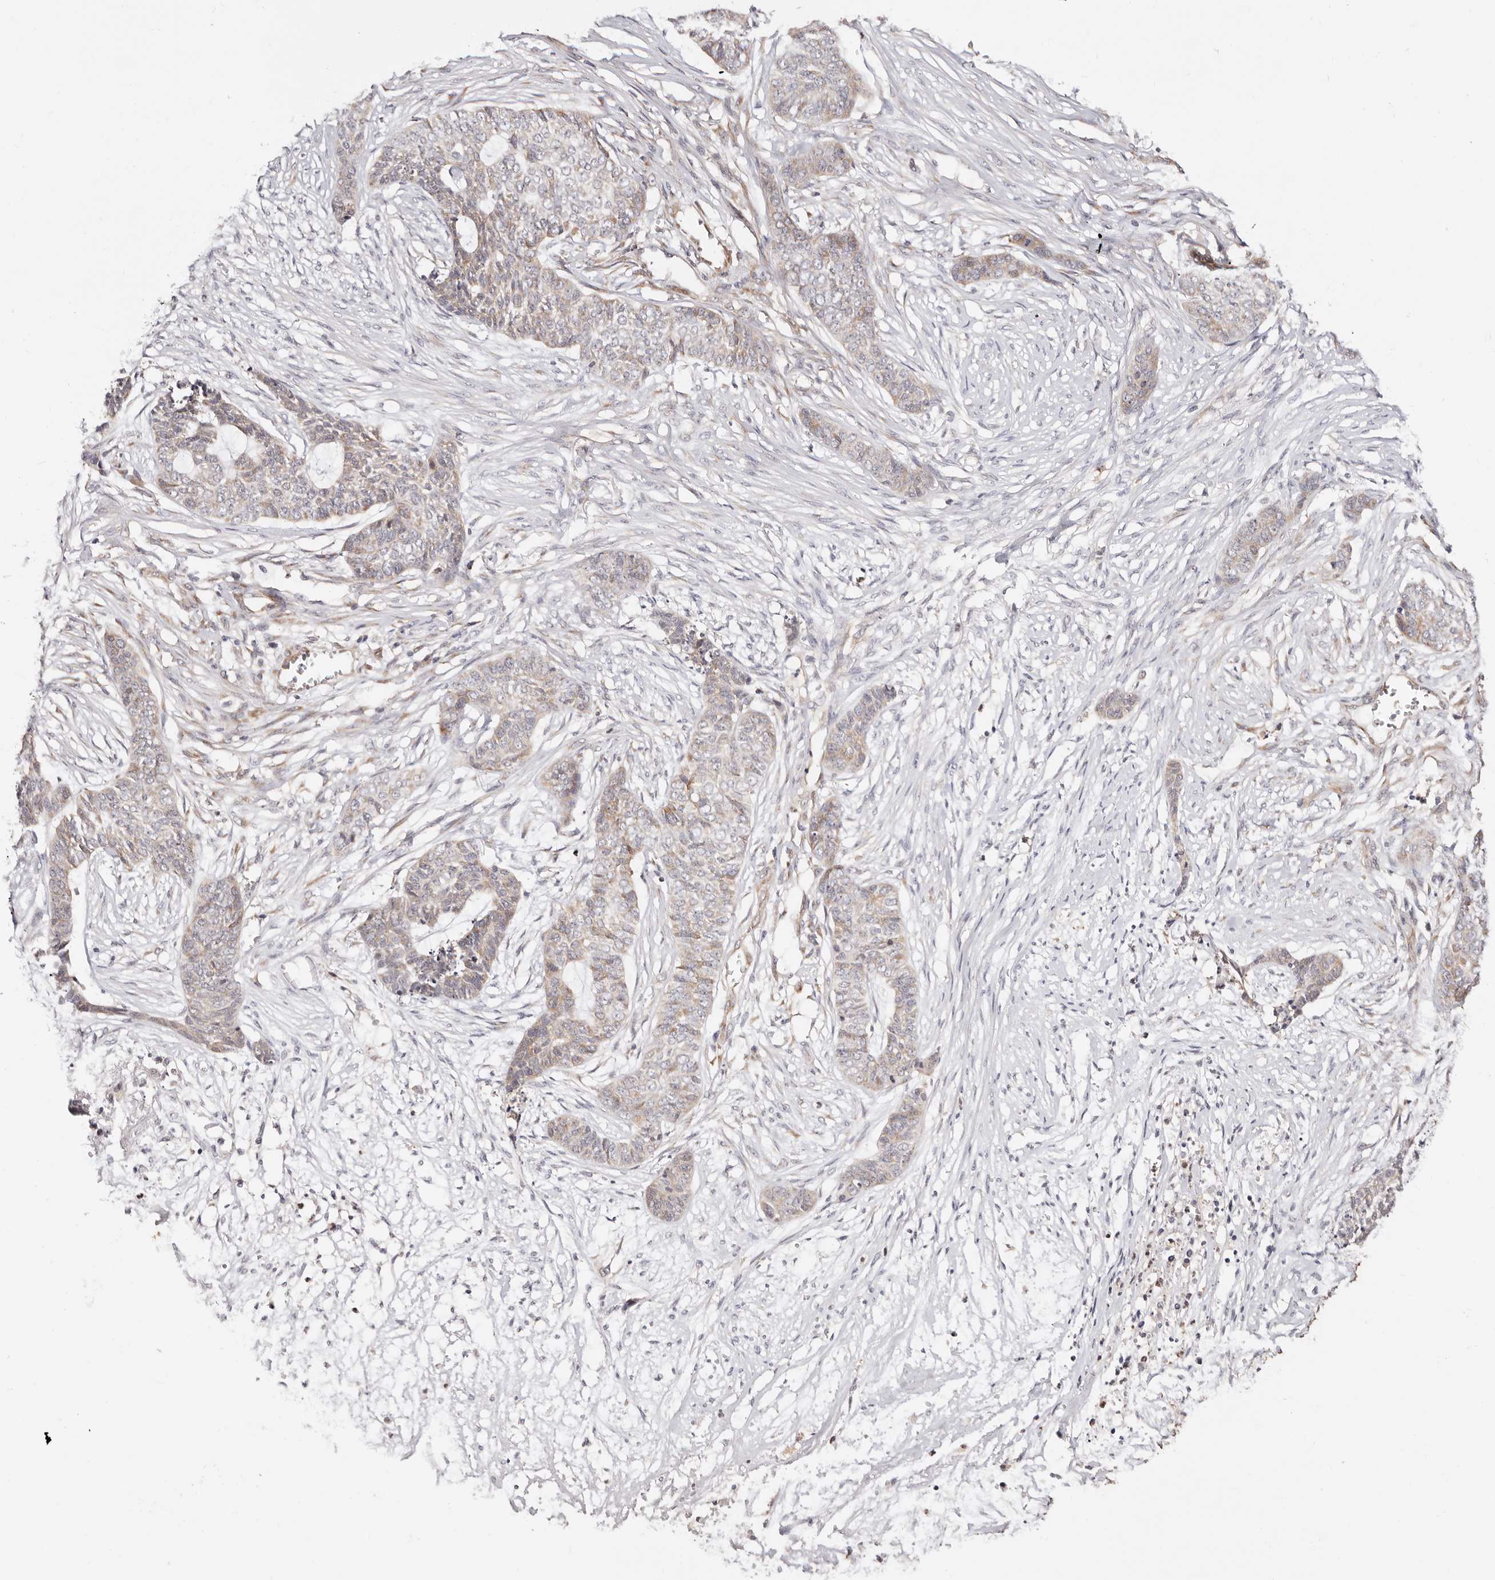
{"staining": {"intensity": "weak", "quantity": "<25%", "location": "cytoplasmic/membranous"}, "tissue": "skin cancer", "cell_type": "Tumor cells", "image_type": "cancer", "snomed": [{"axis": "morphology", "description": "Basal cell carcinoma"}, {"axis": "topography", "description": "Skin"}], "caption": "An IHC micrograph of skin basal cell carcinoma is shown. There is no staining in tumor cells of skin basal cell carcinoma.", "gene": "BCL2L15", "patient": {"sex": "female", "age": 64}}